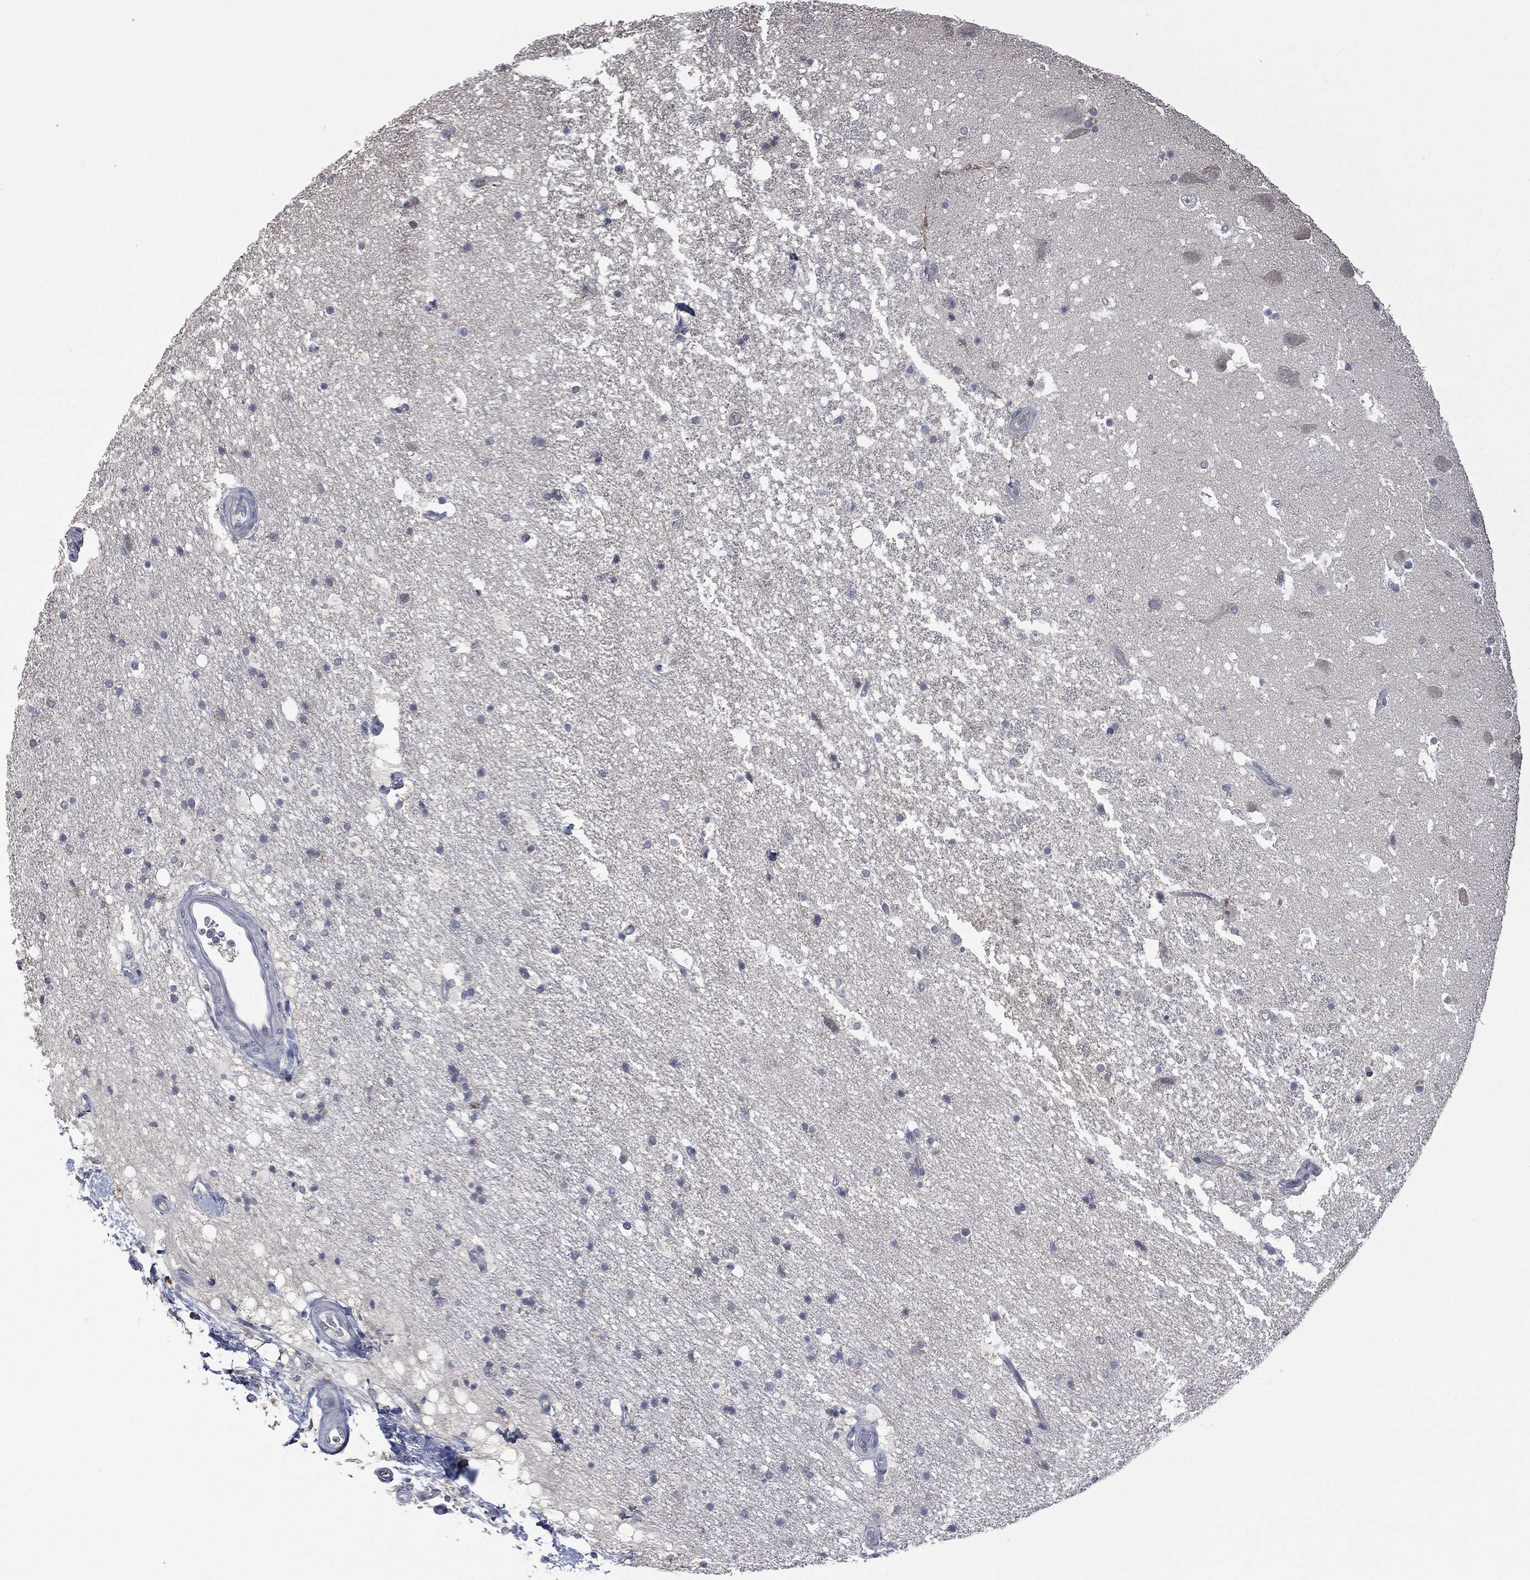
{"staining": {"intensity": "negative", "quantity": "none", "location": "none"}, "tissue": "hippocampus", "cell_type": "Glial cells", "image_type": "normal", "snomed": [{"axis": "morphology", "description": "Normal tissue, NOS"}, {"axis": "topography", "description": "Hippocampus"}], "caption": "There is no significant expression in glial cells of hippocampus. Nuclei are stained in blue.", "gene": "IL1RN", "patient": {"sex": "male", "age": 51}}